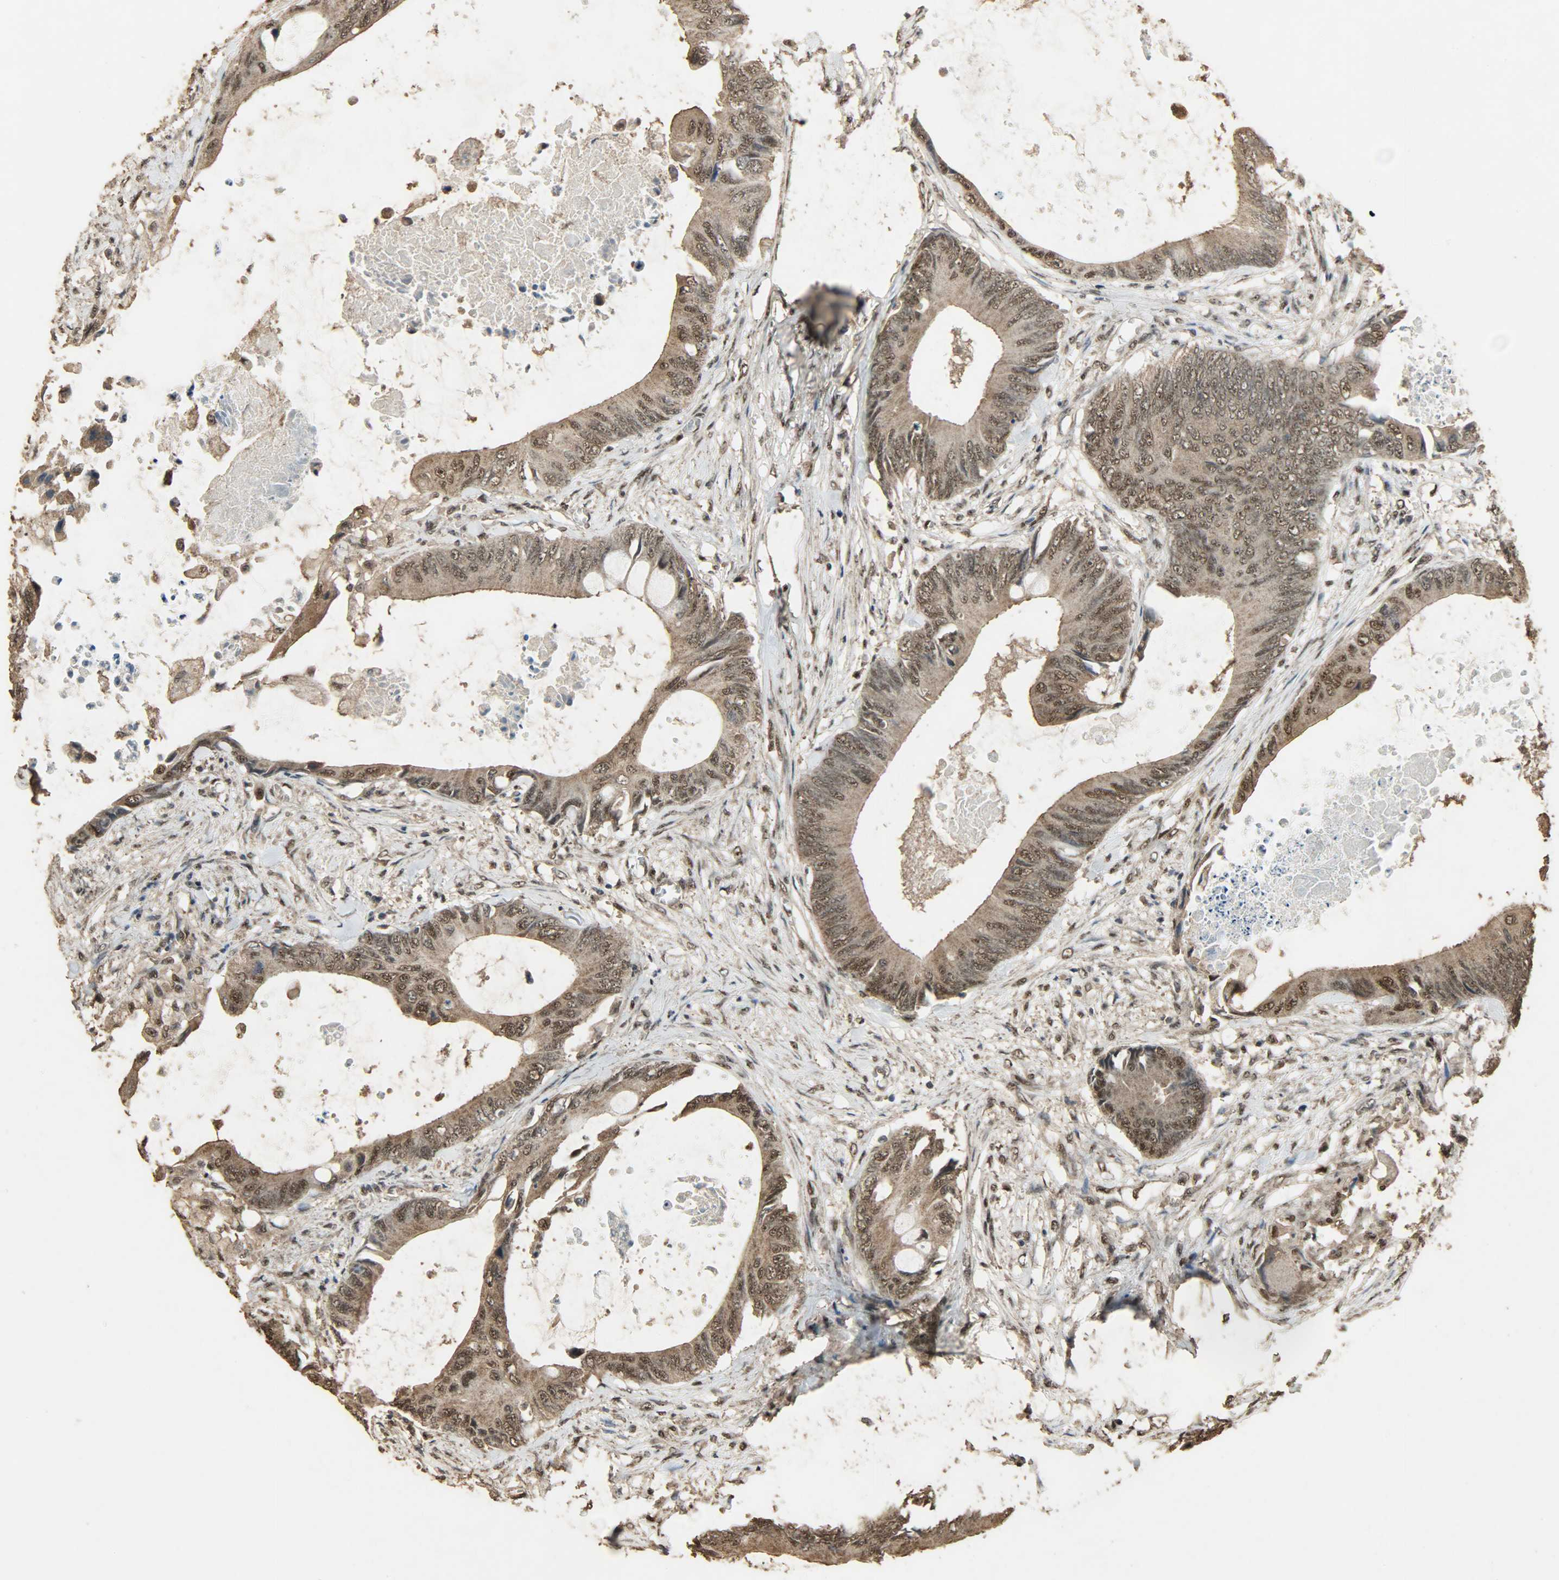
{"staining": {"intensity": "moderate", "quantity": ">75%", "location": "cytoplasmic/membranous,nuclear"}, "tissue": "colorectal cancer", "cell_type": "Tumor cells", "image_type": "cancer", "snomed": [{"axis": "morphology", "description": "Normal tissue, NOS"}, {"axis": "morphology", "description": "Adenocarcinoma, NOS"}, {"axis": "topography", "description": "Rectum"}, {"axis": "topography", "description": "Peripheral nerve tissue"}], "caption": "Colorectal cancer was stained to show a protein in brown. There is medium levels of moderate cytoplasmic/membranous and nuclear expression in approximately >75% of tumor cells. (Stains: DAB in brown, nuclei in blue, Microscopy: brightfield microscopy at high magnification).", "gene": "CCNT2", "patient": {"sex": "female", "age": 77}}